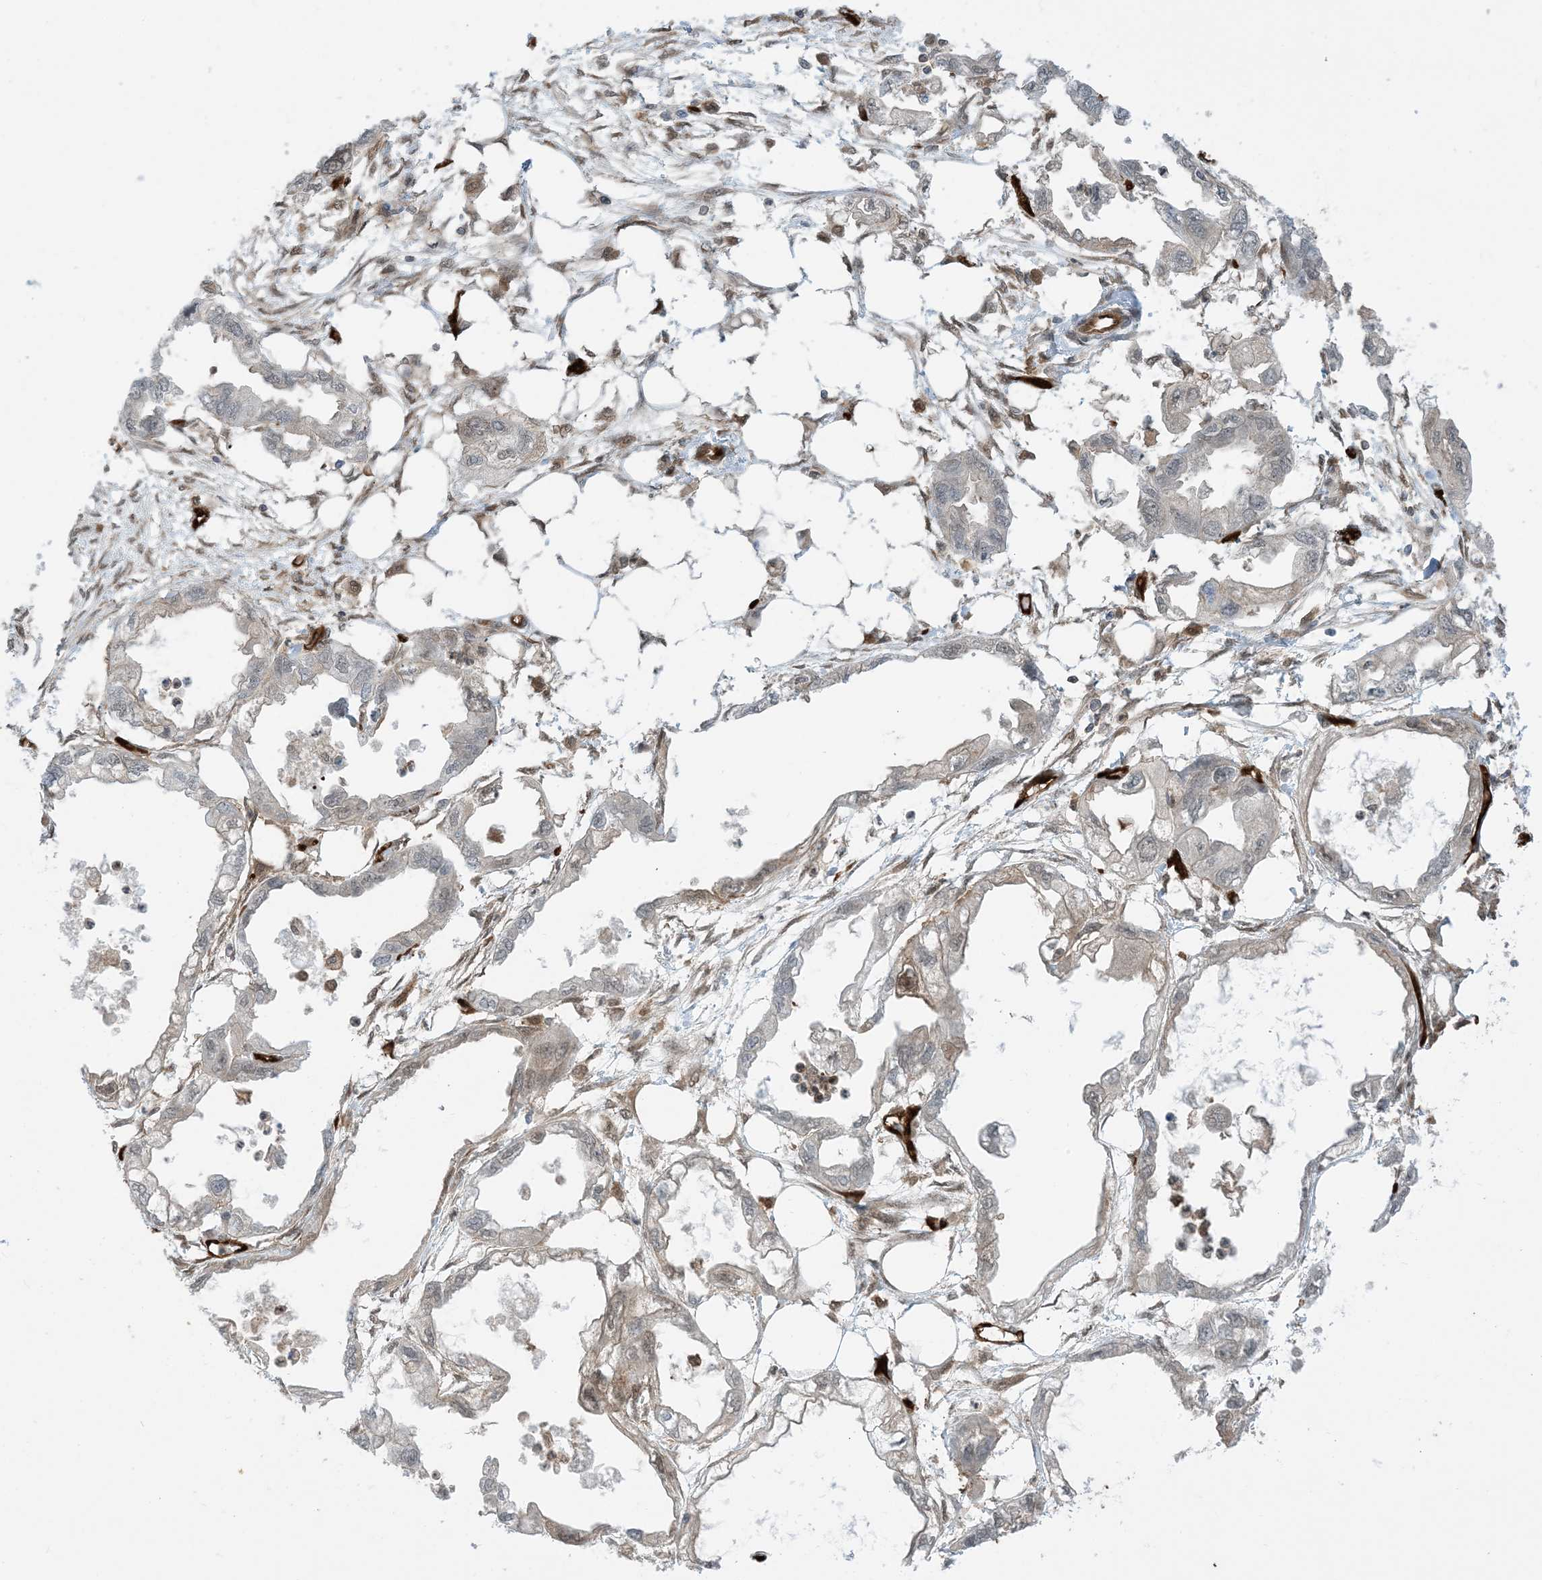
{"staining": {"intensity": "weak", "quantity": "<25%", "location": "cytoplasmic/membranous"}, "tissue": "endometrial cancer", "cell_type": "Tumor cells", "image_type": "cancer", "snomed": [{"axis": "morphology", "description": "Adenocarcinoma, NOS"}, {"axis": "morphology", "description": "Adenocarcinoma, metastatic, NOS"}, {"axis": "topography", "description": "Adipose tissue"}, {"axis": "topography", "description": "Endometrium"}], "caption": "Protein analysis of endometrial adenocarcinoma reveals no significant expression in tumor cells.", "gene": "PPM1F", "patient": {"sex": "female", "age": 67}}